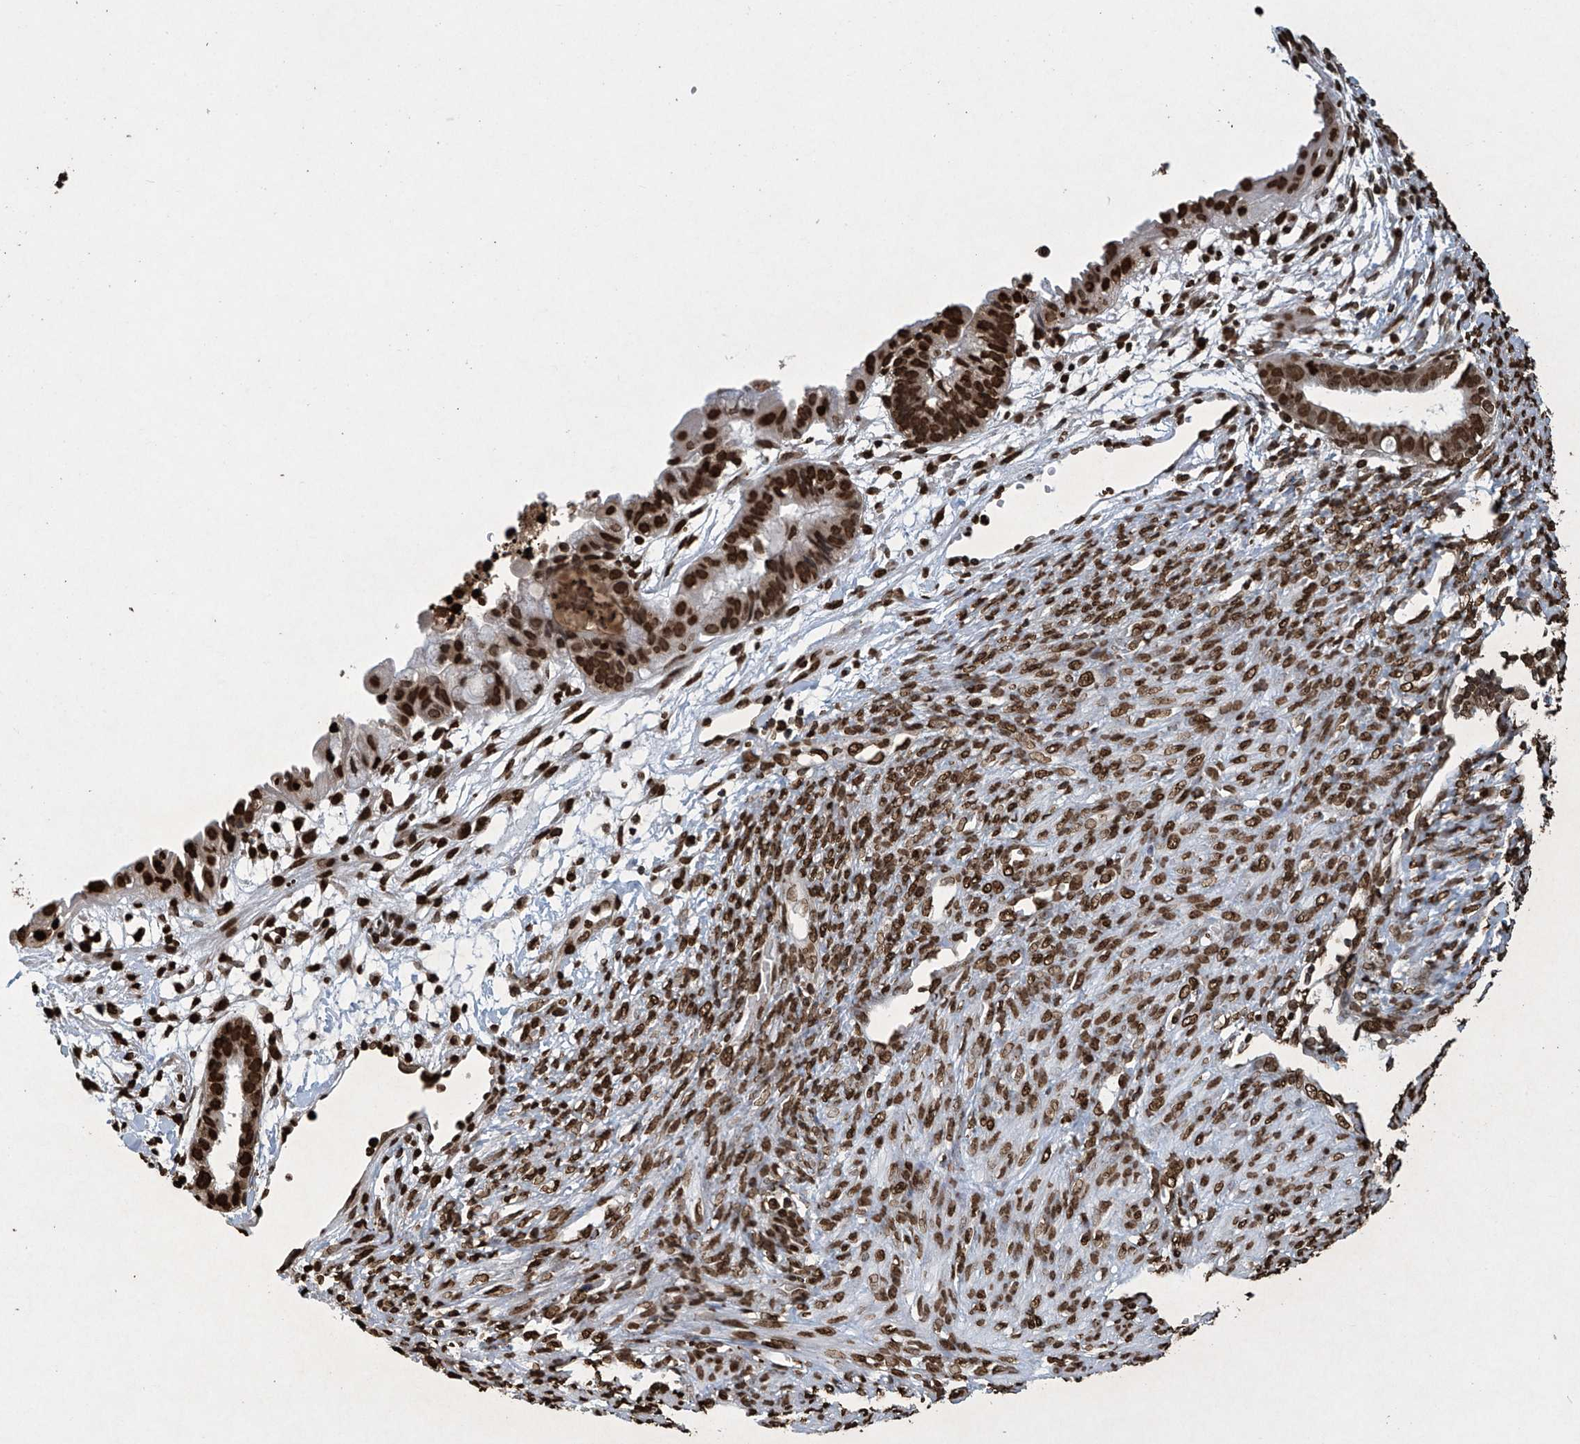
{"staining": {"intensity": "strong", "quantity": ">75%", "location": "nuclear"}, "tissue": "cervical cancer", "cell_type": "Tumor cells", "image_type": "cancer", "snomed": [{"axis": "morphology", "description": "Normal tissue, NOS"}, {"axis": "morphology", "description": "Adenocarcinoma, NOS"}, {"axis": "topography", "description": "Cervix"}, {"axis": "topography", "description": "Endometrium"}], "caption": "Cervical cancer tissue exhibits strong nuclear positivity in about >75% of tumor cells (DAB IHC, brown staining for protein, blue staining for nuclei).", "gene": "H3-3A", "patient": {"sex": "female", "age": 86}}